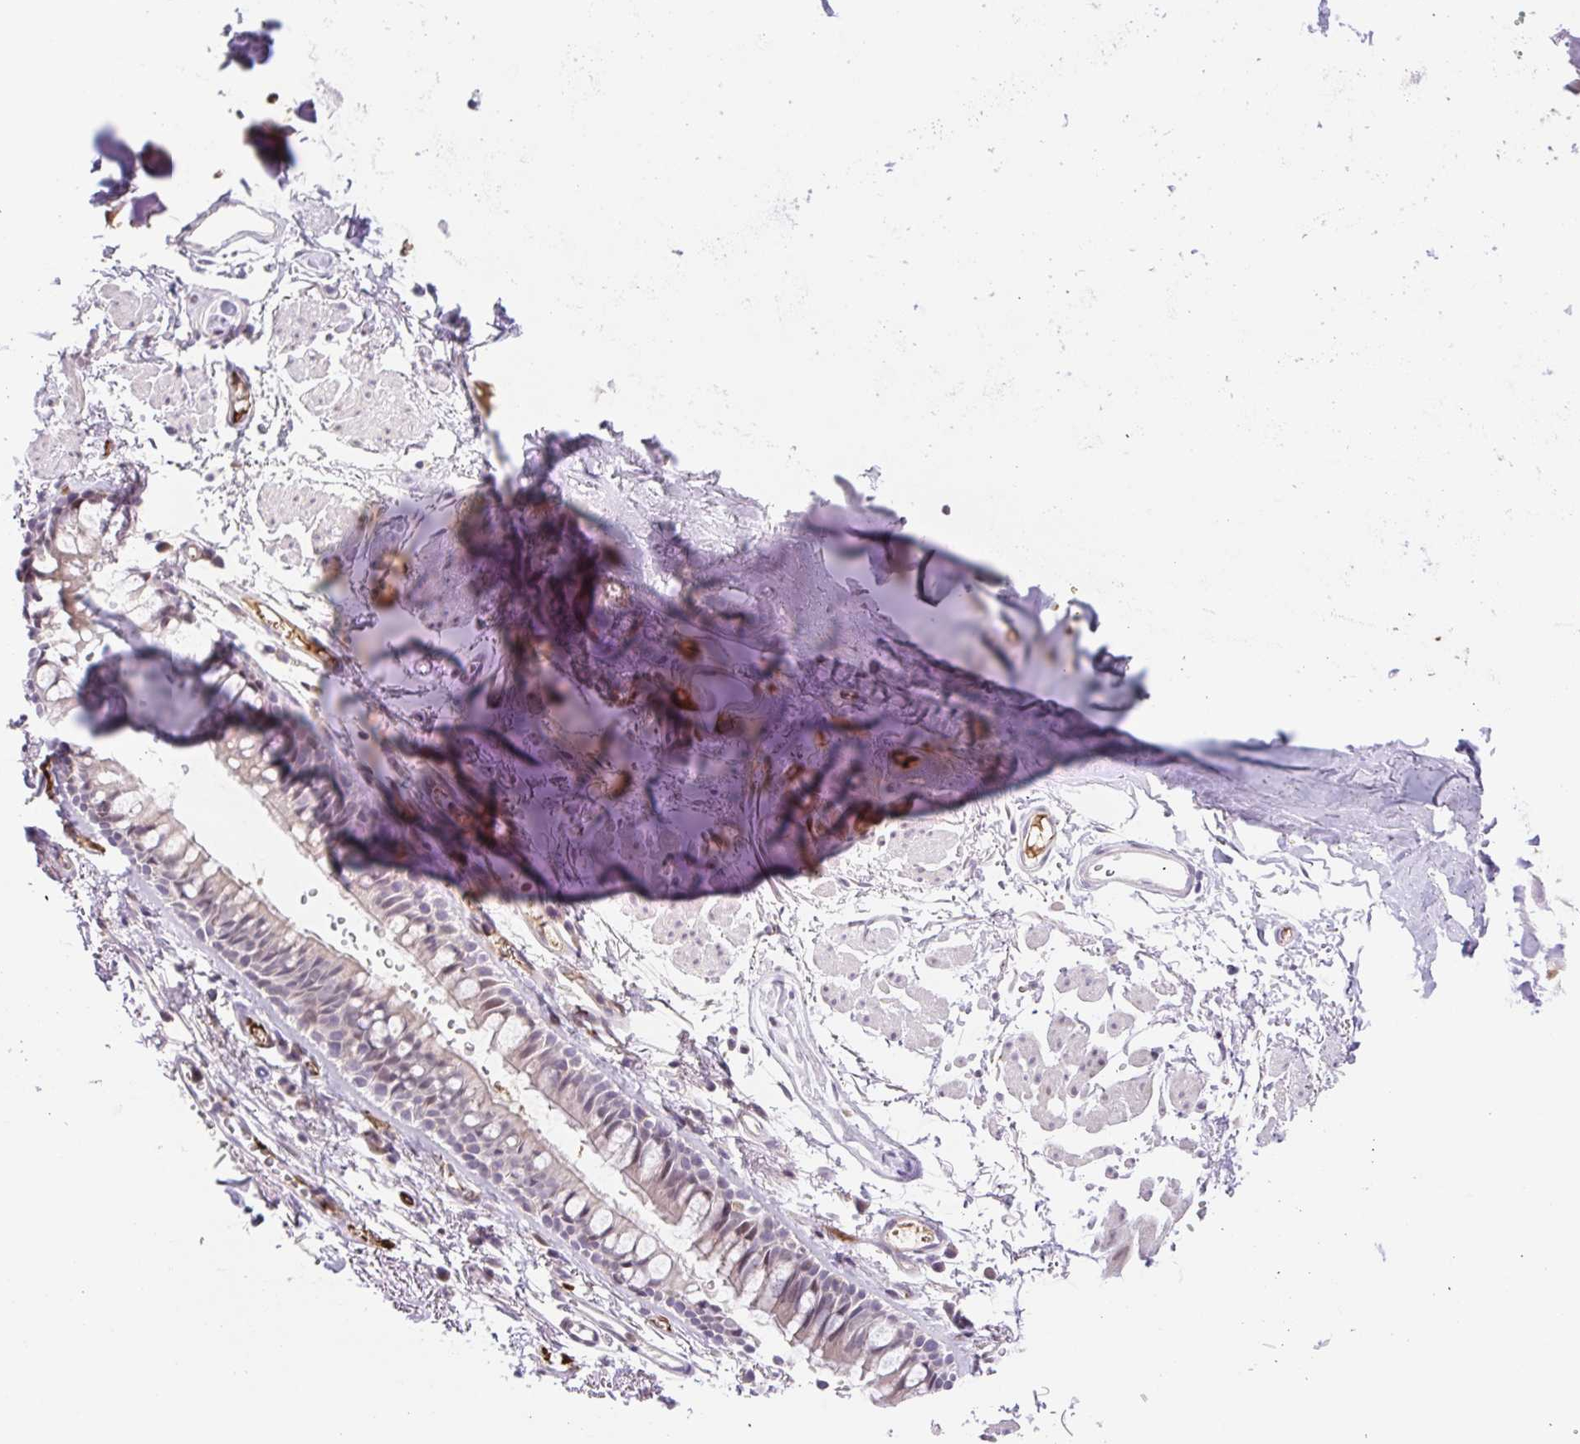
{"staining": {"intensity": "weak", "quantity": ">75%", "location": "cytoplasmic/membranous"}, "tissue": "soft tissue", "cell_type": "Chondrocytes", "image_type": "normal", "snomed": [{"axis": "morphology", "description": "Normal tissue, NOS"}, {"axis": "topography", "description": "Cartilage tissue"}, {"axis": "topography", "description": "Bronchus"}], "caption": "Protein staining displays weak cytoplasmic/membranous positivity in about >75% of chondrocytes in benign soft tissue.", "gene": "TPRG1", "patient": {"sex": "female", "age": 79}}